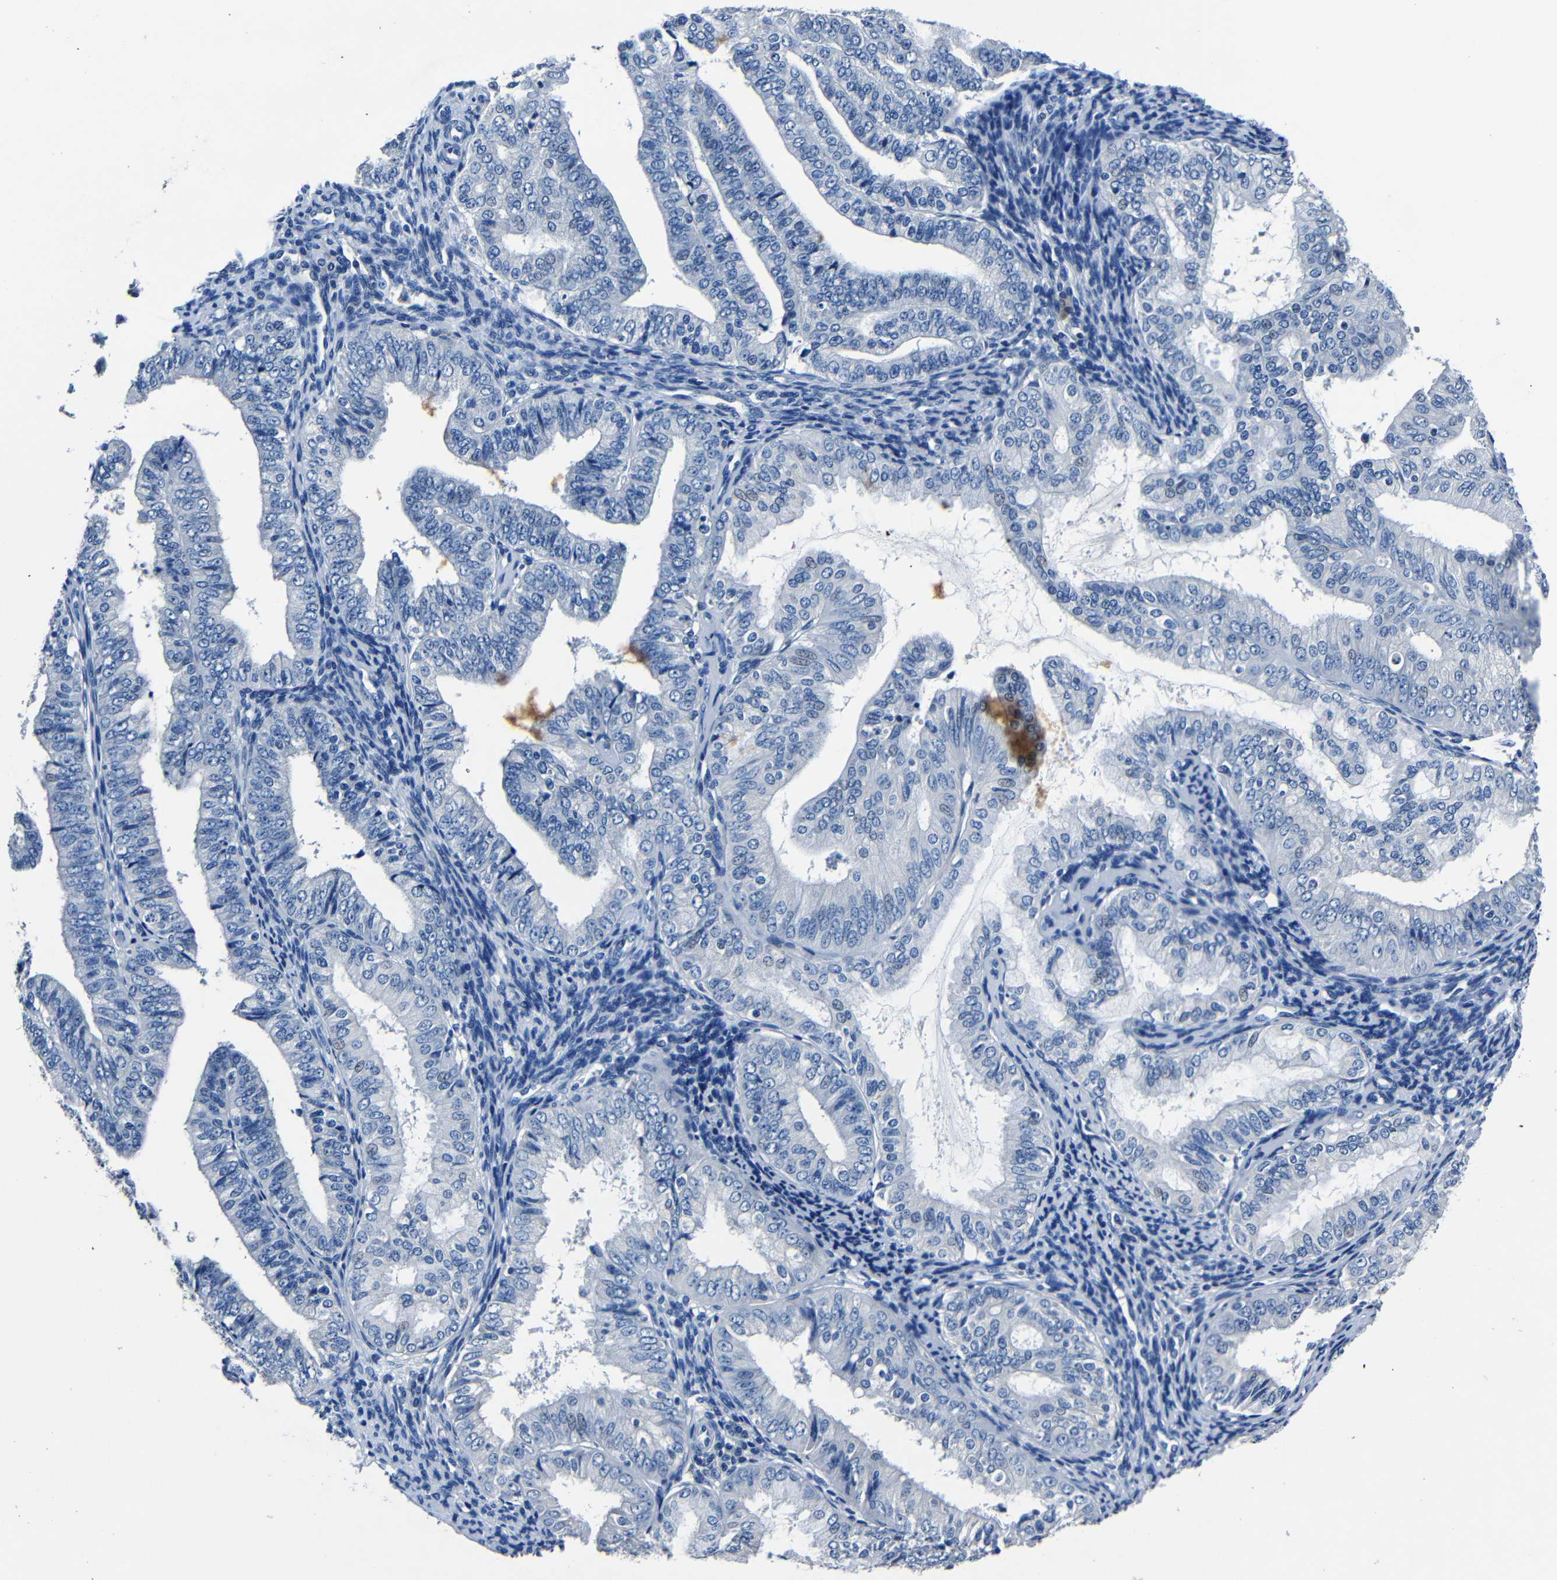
{"staining": {"intensity": "negative", "quantity": "none", "location": "none"}, "tissue": "endometrial cancer", "cell_type": "Tumor cells", "image_type": "cancer", "snomed": [{"axis": "morphology", "description": "Adenocarcinoma, NOS"}, {"axis": "topography", "description": "Endometrium"}], "caption": "Endometrial adenocarcinoma was stained to show a protein in brown. There is no significant staining in tumor cells.", "gene": "NCMAP", "patient": {"sex": "female", "age": 63}}